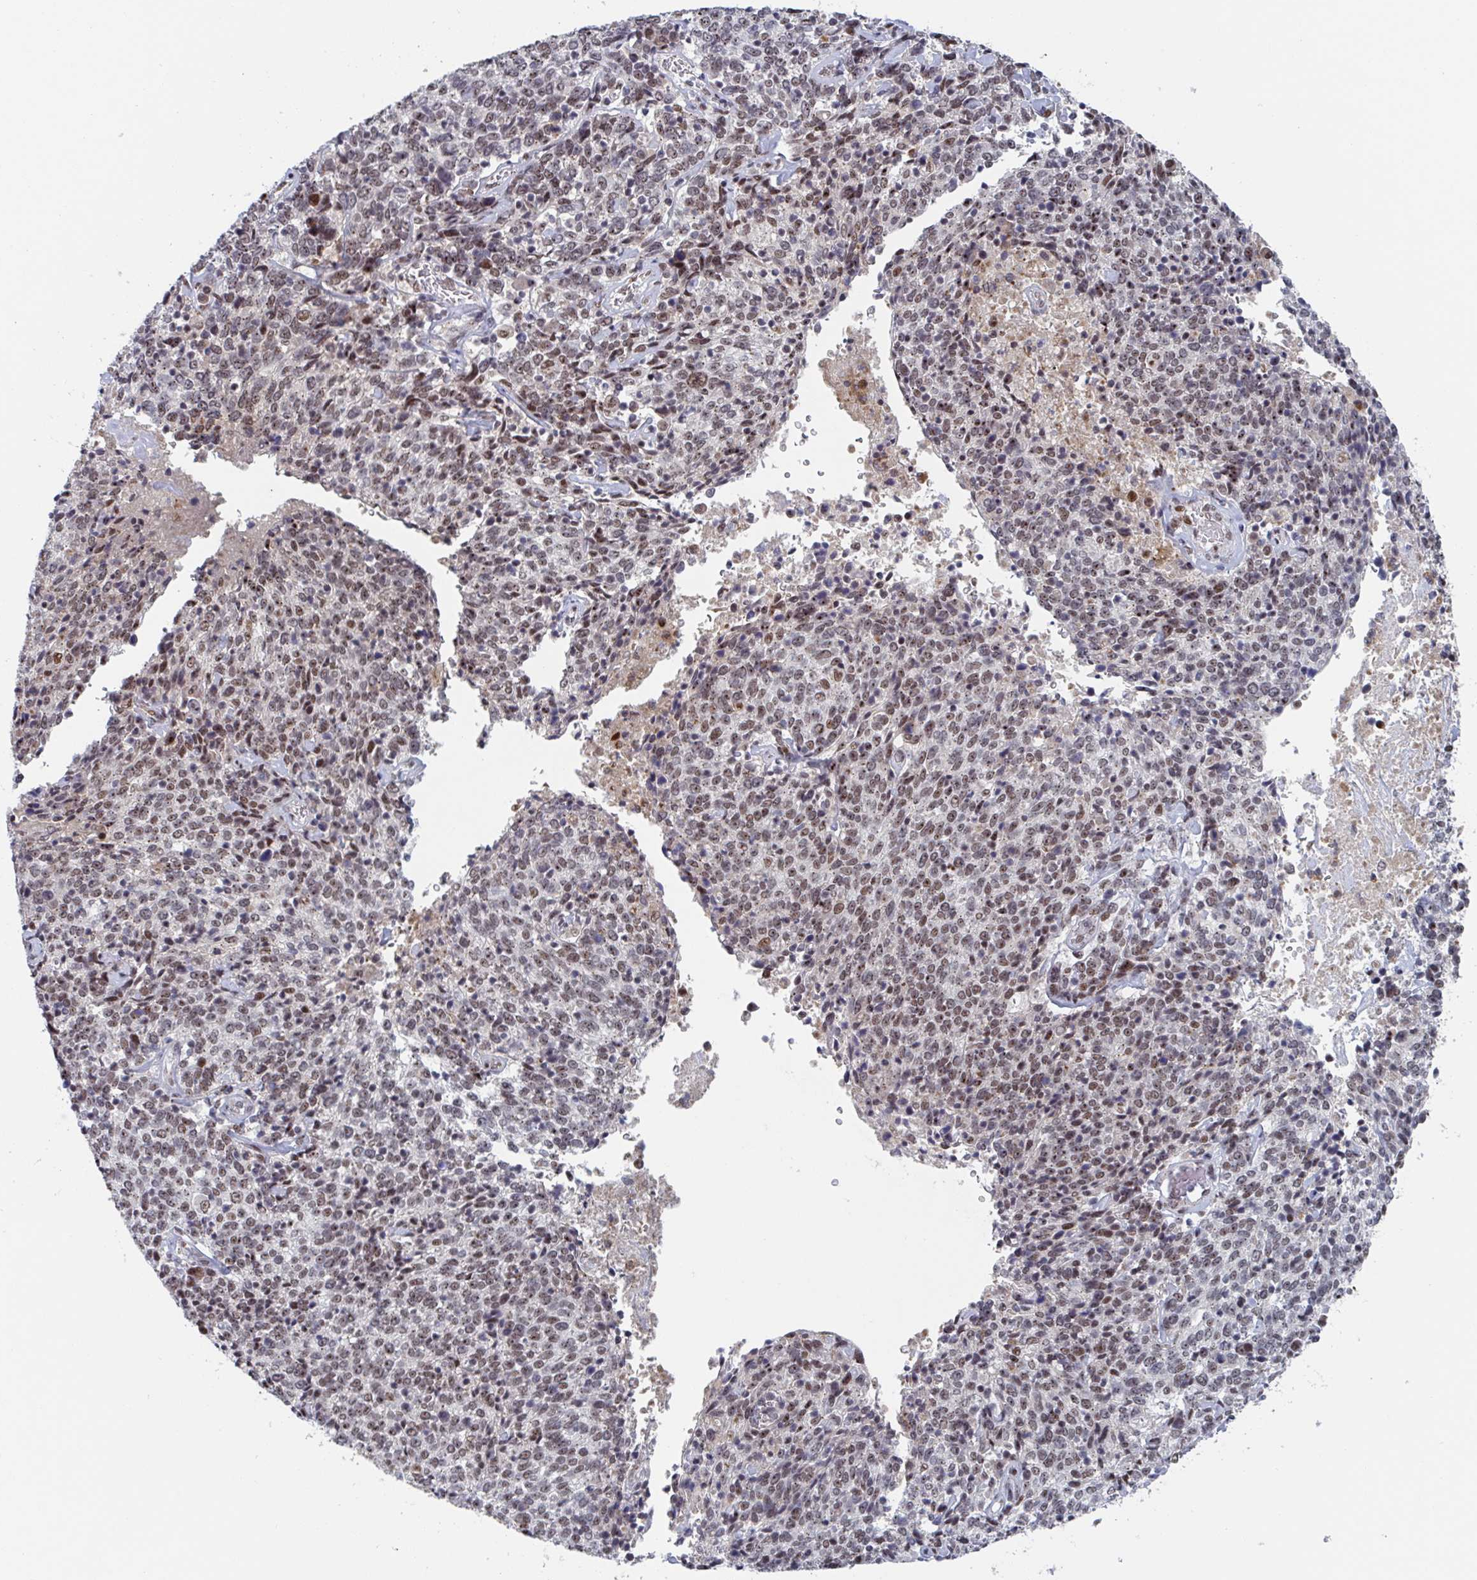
{"staining": {"intensity": "moderate", "quantity": "25%-75%", "location": "nuclear"}, "tissue": "cervical cancer", "cell_type": "Tumor cells", "image_type": "cancer", "snomed": [{"axis": "morphology", "description": "Squamous cell carcinoma, NOS"}, {"axis": "topography", "description": "Cervix"}], "caption": "Tumor cells reveal moderate nuclear expression in about 25%-75% of cells in cervical squamous cell carcinoma.", "gene": "RNF212", "patient": {"sex": "female", "age": 46}}